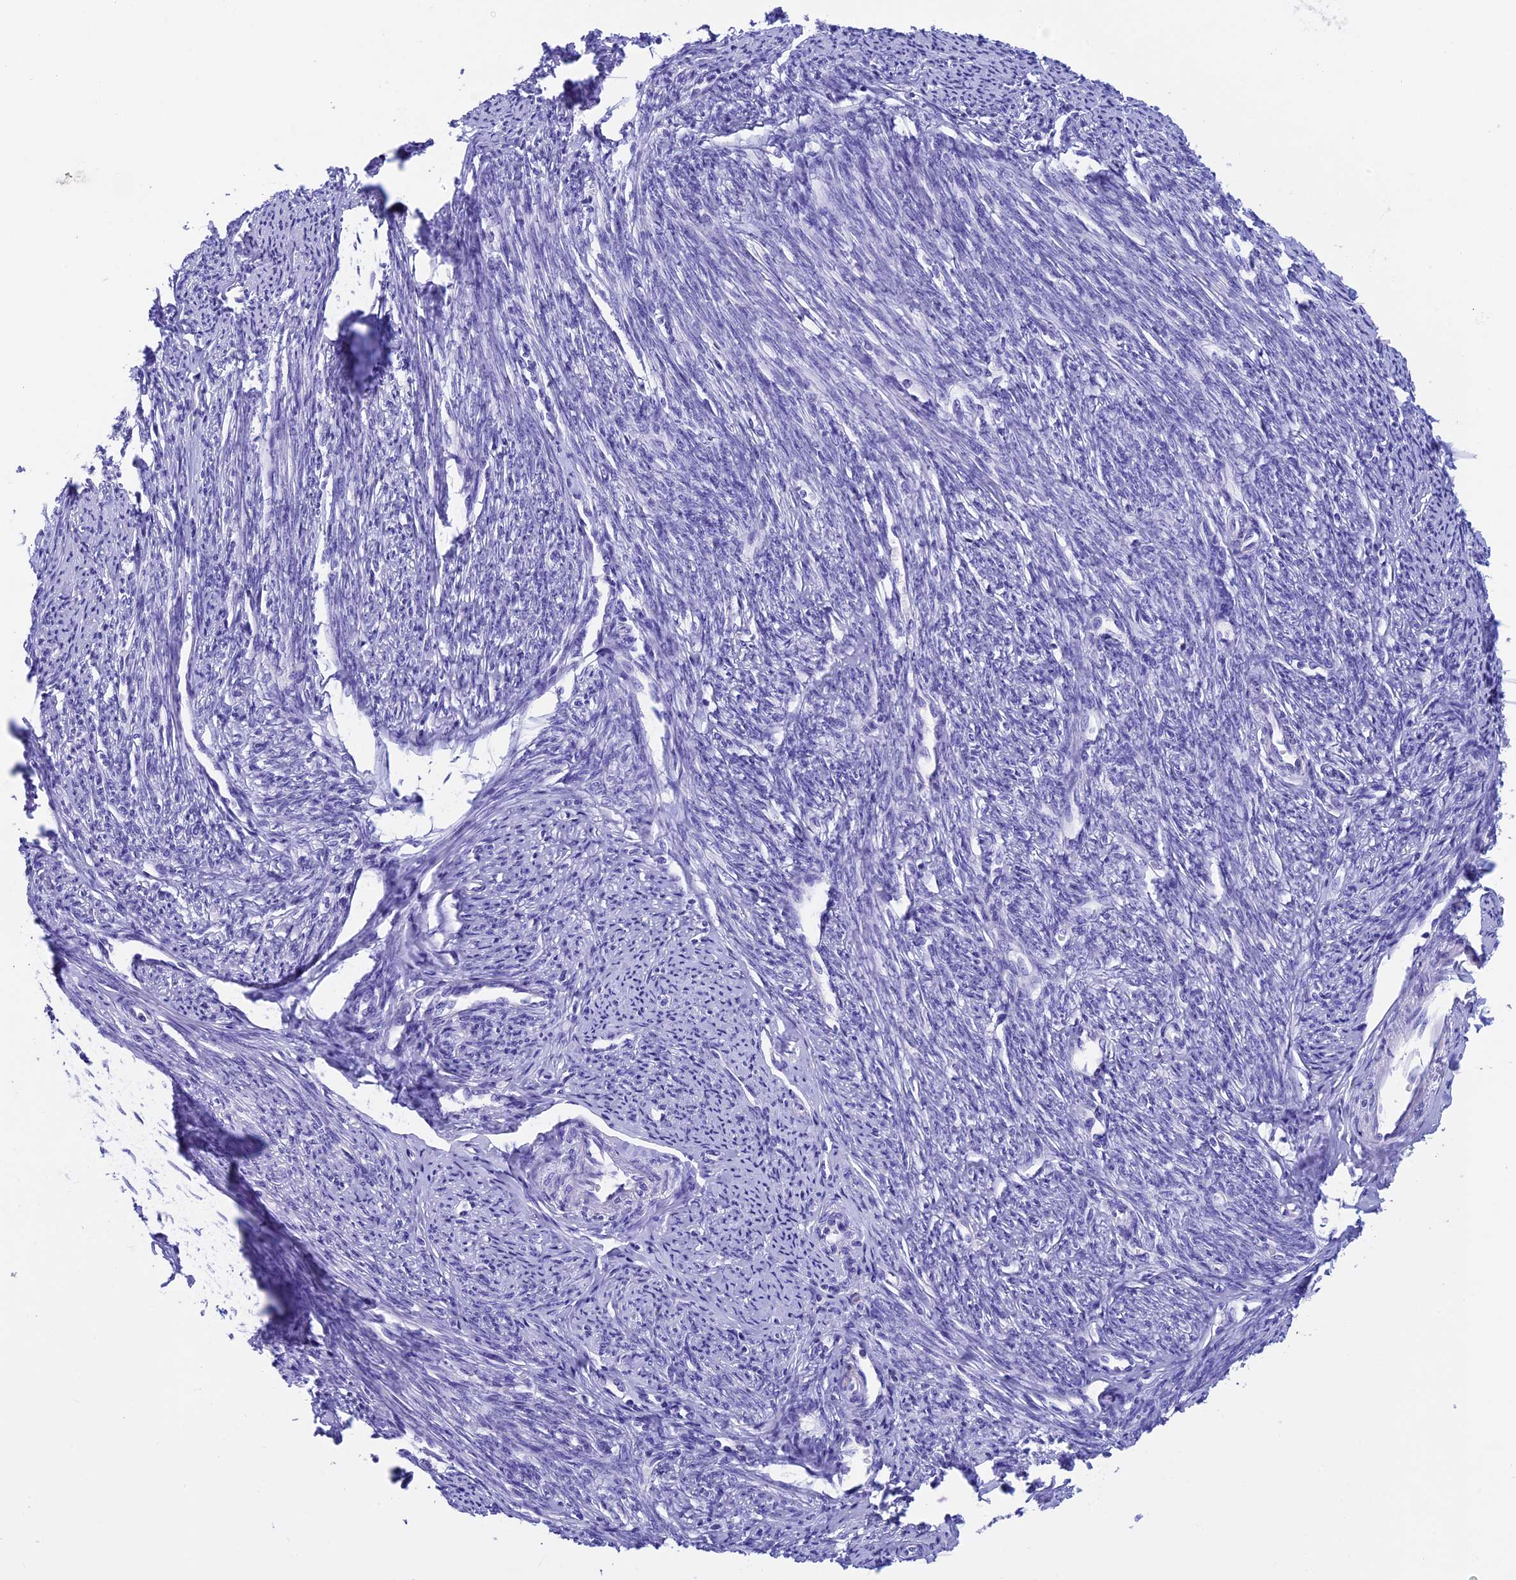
{"staining": {"intensity": "negative", "quantity": "none", "location": "none"}, "tissue": "smooth muscle", "cell_type": "Smooth muscle cells", "image_type": "normal", "snomed": [{"axis": "morphology", "description": "Normal tissue, NOS"}, {"axis": "topography", "description": "Smooth muscle"}, {"axis": "topography", "description": "Uterus"}], "caption": "Immunohistochemical staining of normal smooth muscle exhibits no significant positivity in smooth muscle cells. (Immunohistochemistry, brightfield microscopy, high magnification).", "gene": "SLC8B1", "patient": {"sex": "female", "age": 59}}